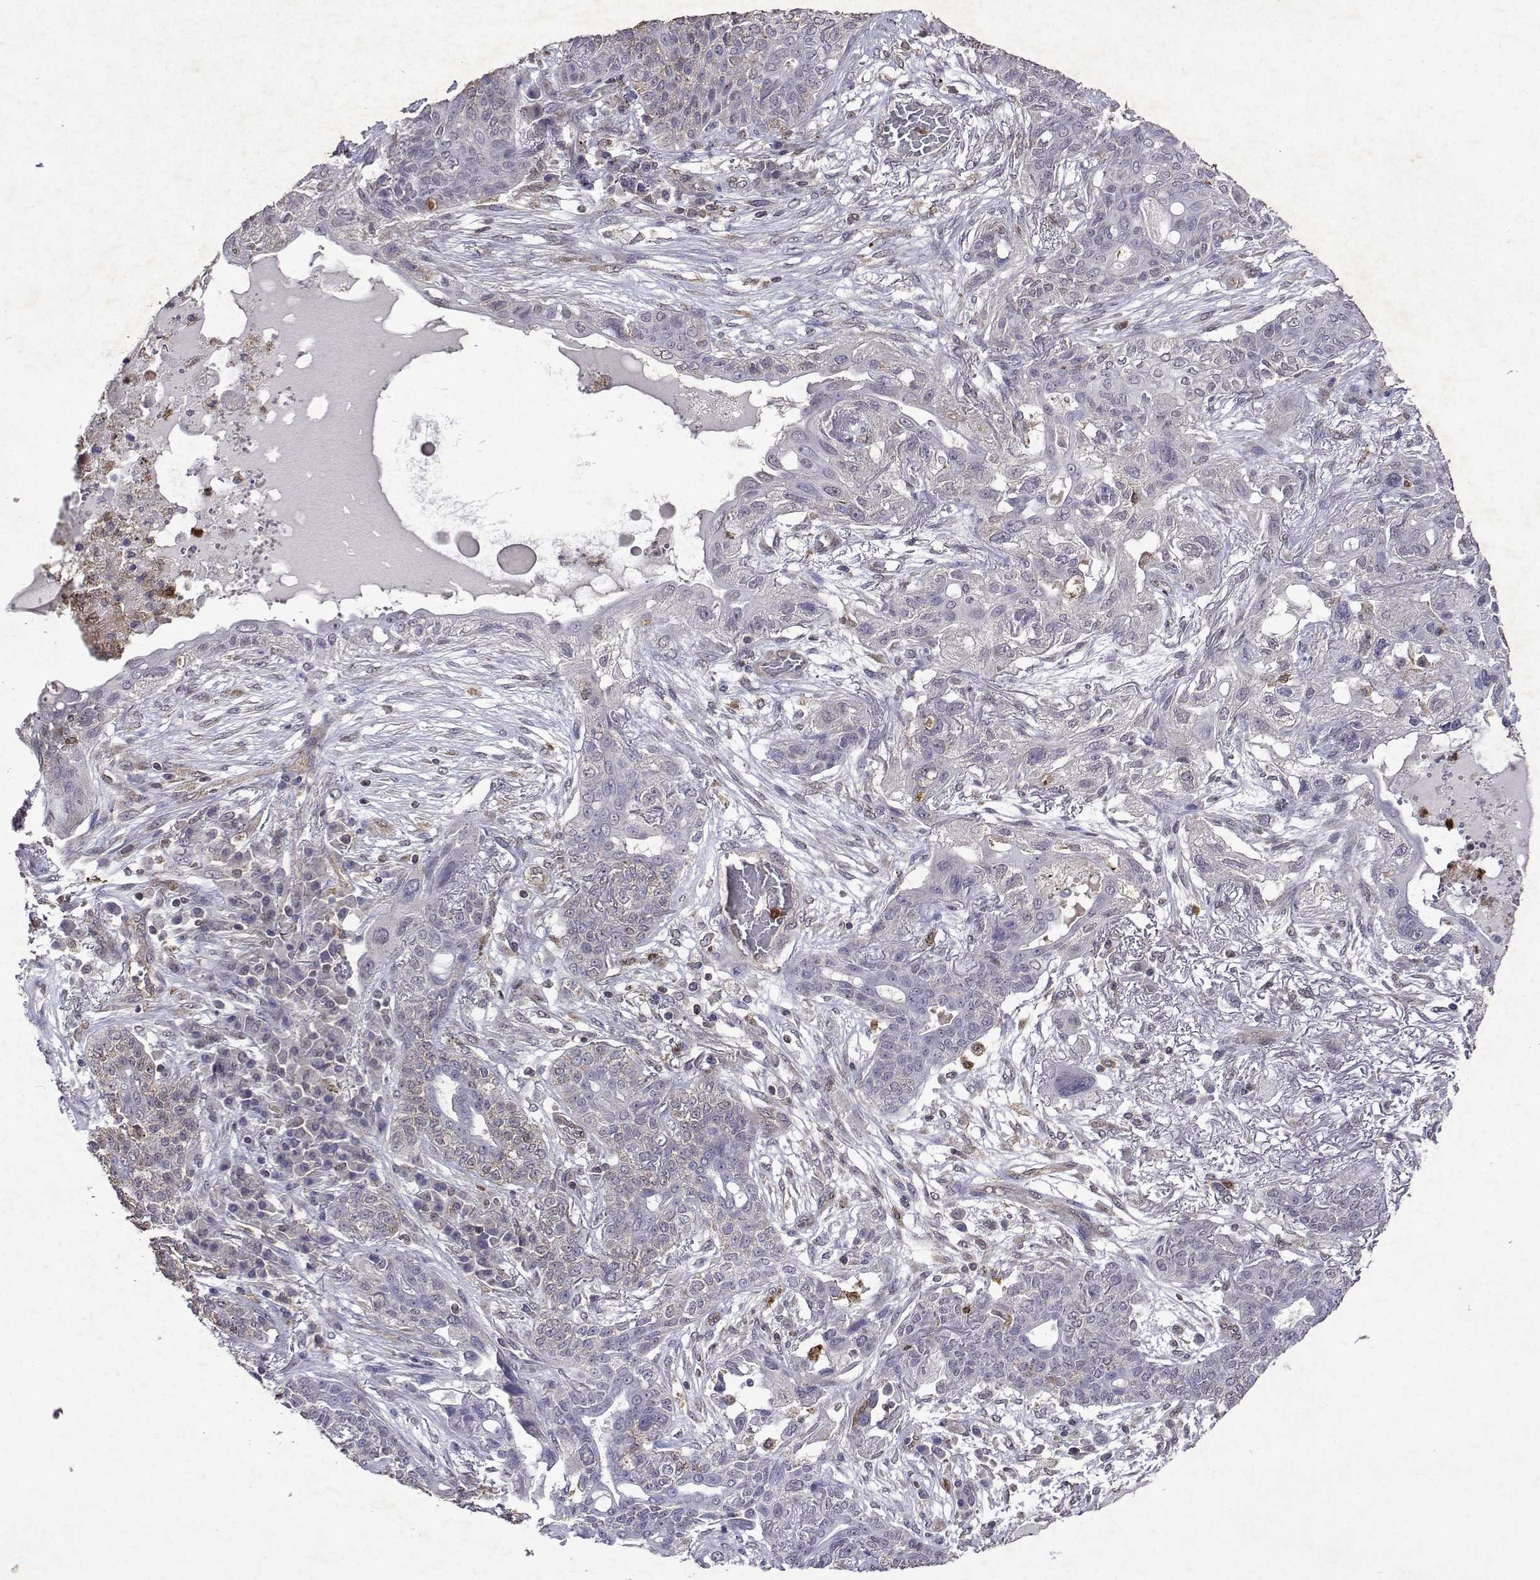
{"staining": {"intensity": "weak", "quantity": "<25%", "location": "cytoplasmic/membranous"}, "tissue": "lung cancer", "cell_type": "Tumor cells", "image_type": "cancer", "snomed": [{"axis": "morphology", "description": "Squamous cell carcinoma, NOS"}, {"axis": "topography", "description": "Lung"}], "caption": "IHC photomicrograph of neoplastic tissue: lung cancer (squamous cell carcinoma) stained with DAB (3,3'-diaminobenzidine) shows no significant protein positivity in tumor cells.", "gene": "APAF1", "patient": {"sex": "female", "age": 70}}